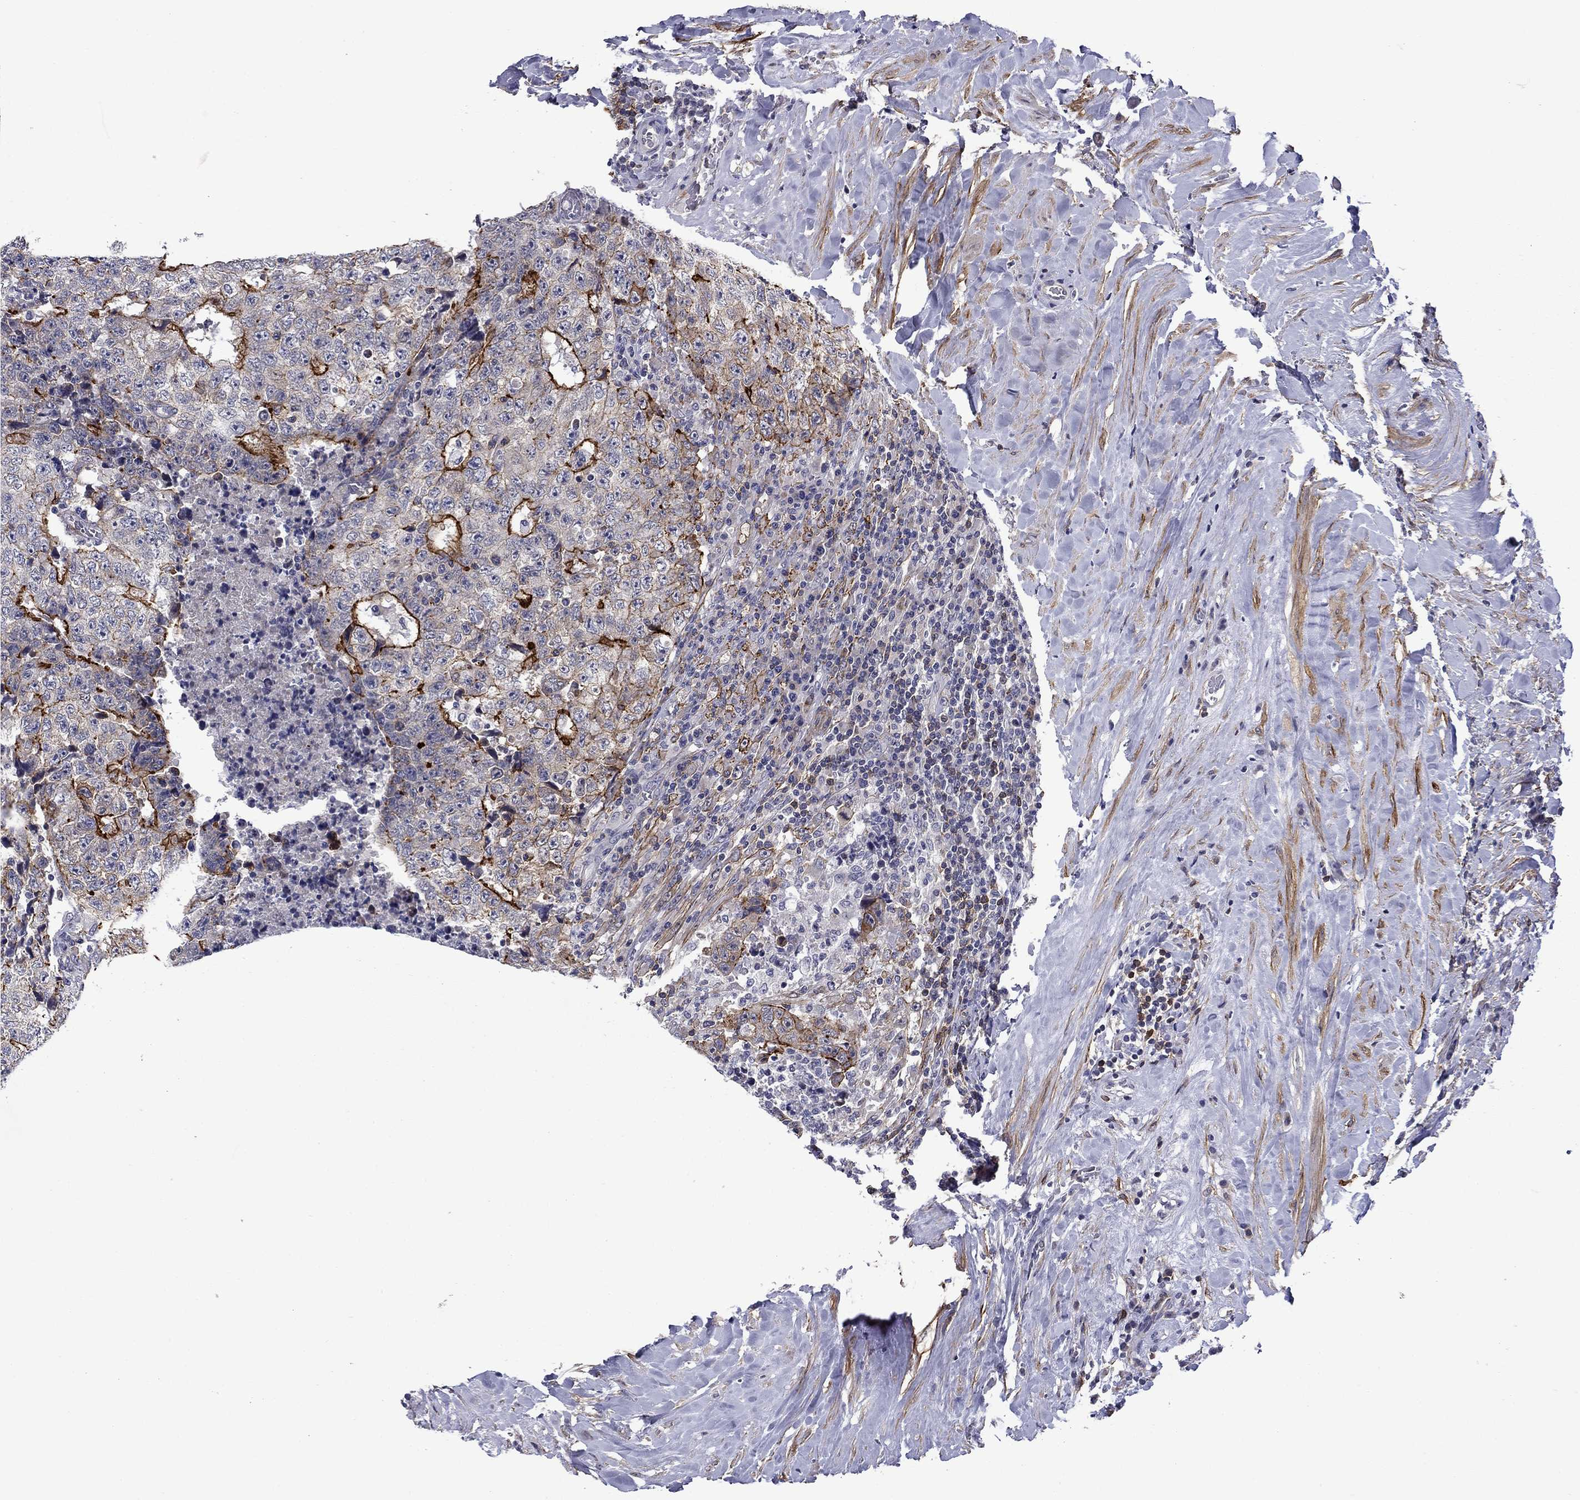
{"staining": {"intensity": "strong", "quantity": "25%-75%", "location": "cytoplasmic/membranous"}, "tissue": "testis cancer", "cell_type": "Tumor cells", "image_type": "cancer", "snomed": [{"axis": "morphology", "description": "Necrosis, NOS"}, {"axis": "morphology", "description": "Carcinoma, Embryonal, NOS"}, {"axis": "topography", "description": "Testis"}], "caption": "The histopathology image demonstrates a brown stain indicating the presence of a protein in the cytoplasmic/membranous of tumor cells in testis embryonal carcinoma.", "gene": "LMO7", "patient": {"sex": "male", "age": 19}}